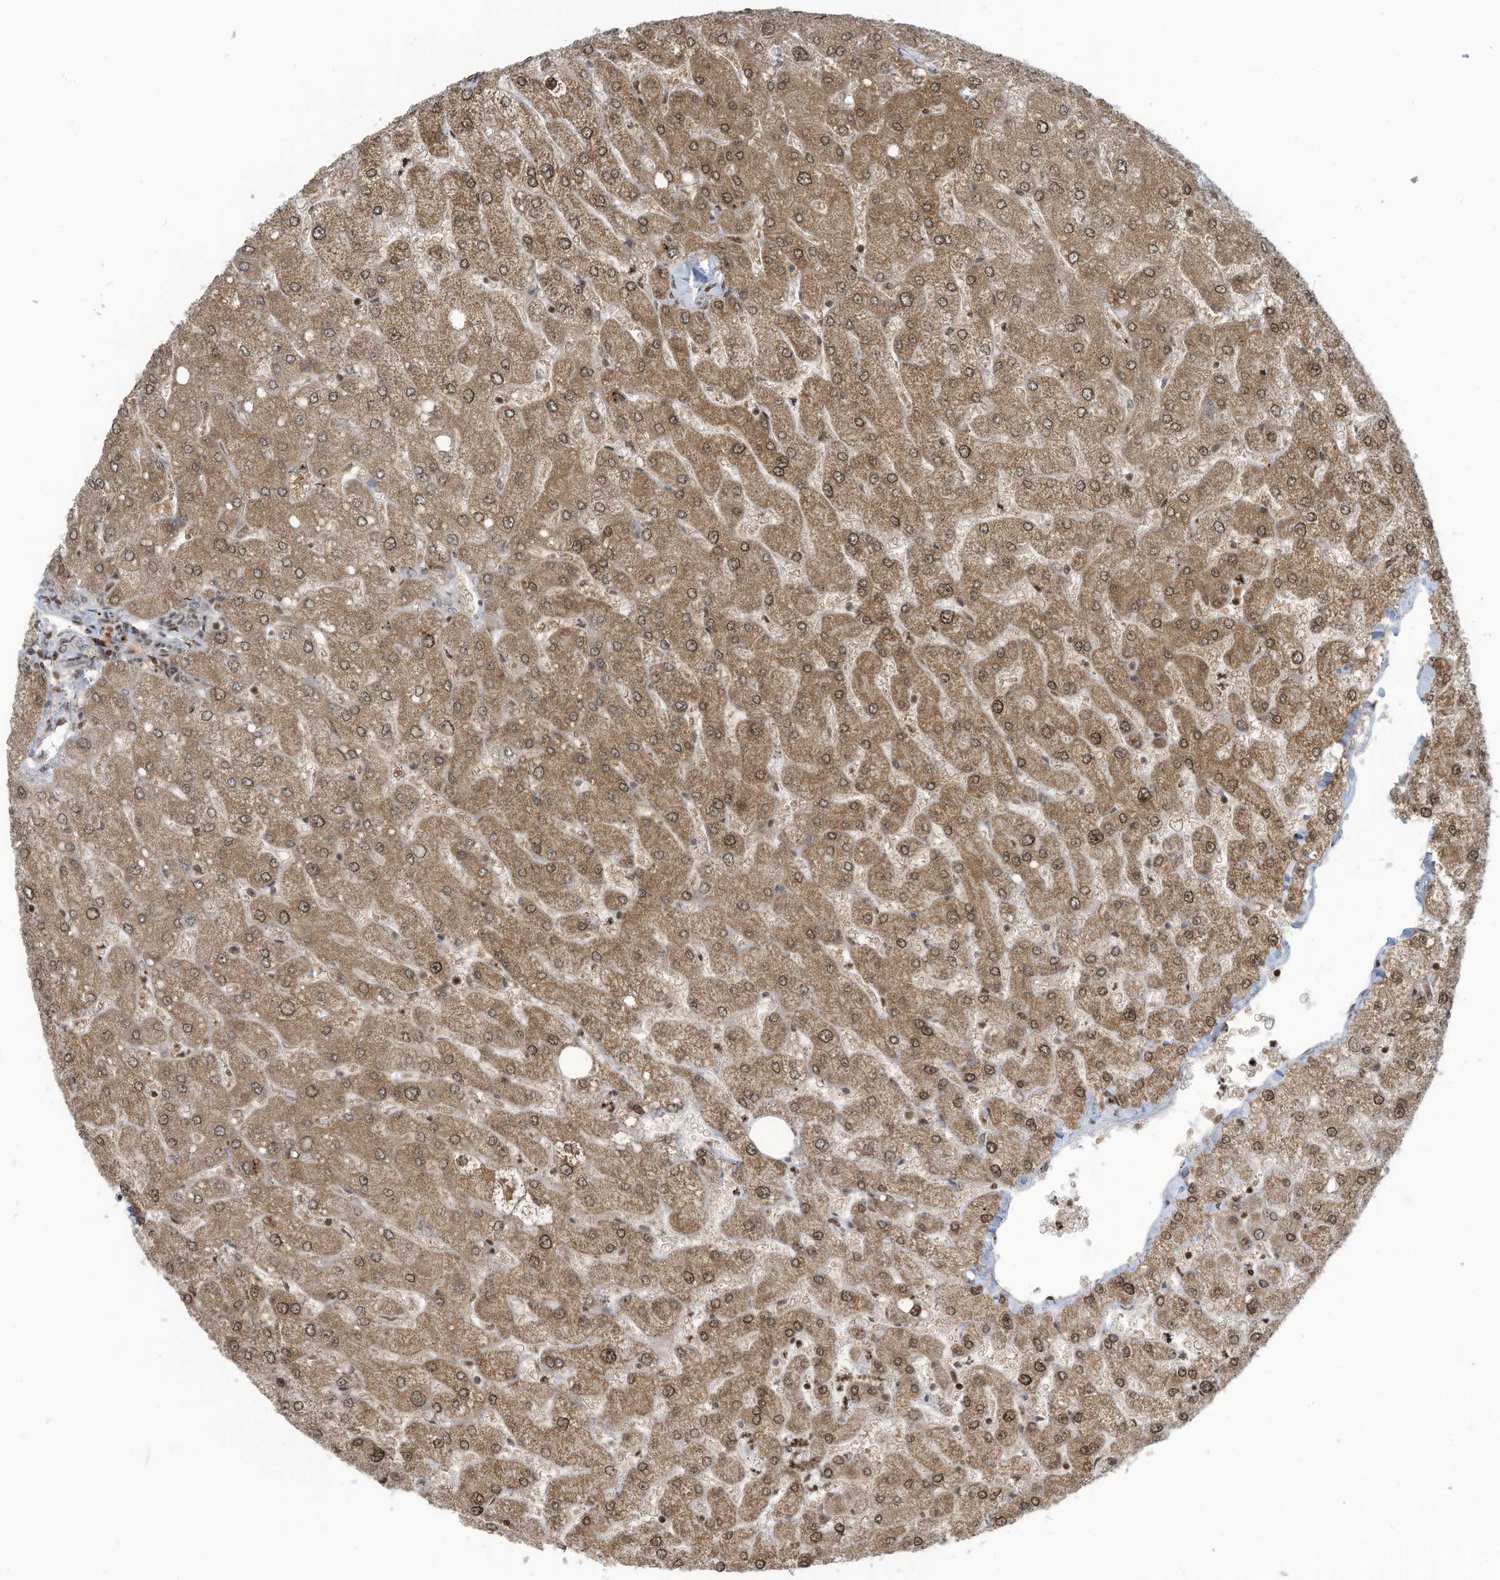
{"staining": {"intensity": "weak", "quantity": "25%-75%", "location": "cytoplasmic/membranous"}, "tissue": "liver", "cell_type": "Cholangiocytes", "image_type": "normal", "snomed": [{"axis": "morphology", "description": "Normal tissue, NOS"}, {"axis": "topography", "description": "Liver"}], "caption": "This photomicrograph demonstrates normal liver stained with immunohistochemistry to label a protein in brown. The cytoplasmic/membranous of cholangiocytes show weak positivity for the protein. Nuclei are counter-stained blue.", "gene": "ADI1", "patient": {"sex": "male", "age": 55}}